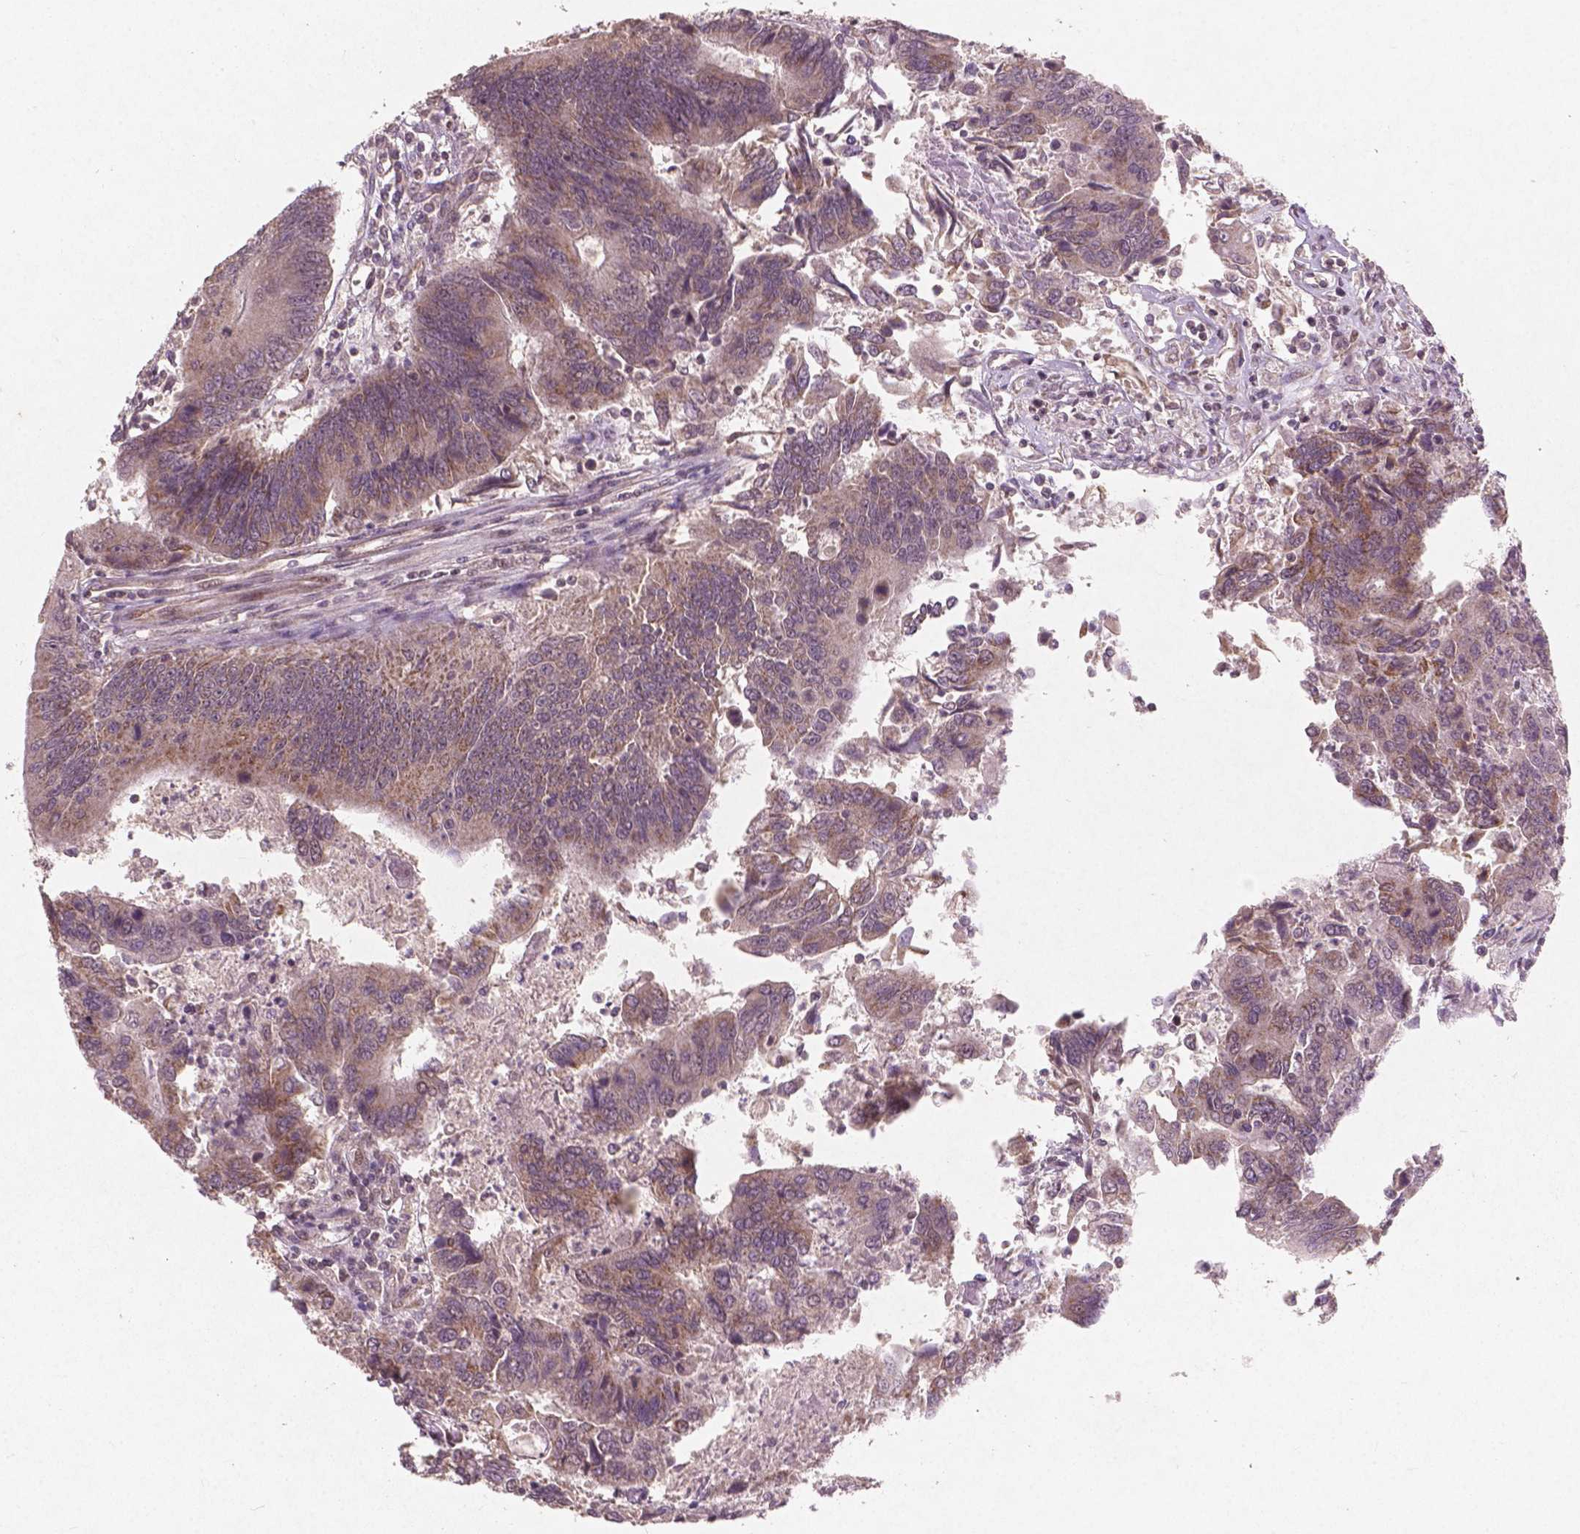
{"staining": {"intensity": "moderate", "quantity": "25%-75%", "location": "cytoplasmic/membranous"}, "tissue": "colorectal cancer", "cell_type": "Tumor cells", "image_type": "cancer", "snomed": [{"axis": "morphology", "description": "Adenocarcinoma, NOS"}, {"axis": "topography", "description": "Colon"}], "caption": "Colorectal cancer (adenocarcinoma) stained with DAB (3,3'-diaminobenzidine) immunohistochemistry shows medium levels of moderate cytoplasmic/membranous expression in approximately 25%-75% of tumor cells.", "gene": "SMAD2", "patient": {"sex": "female", "age": 67}}